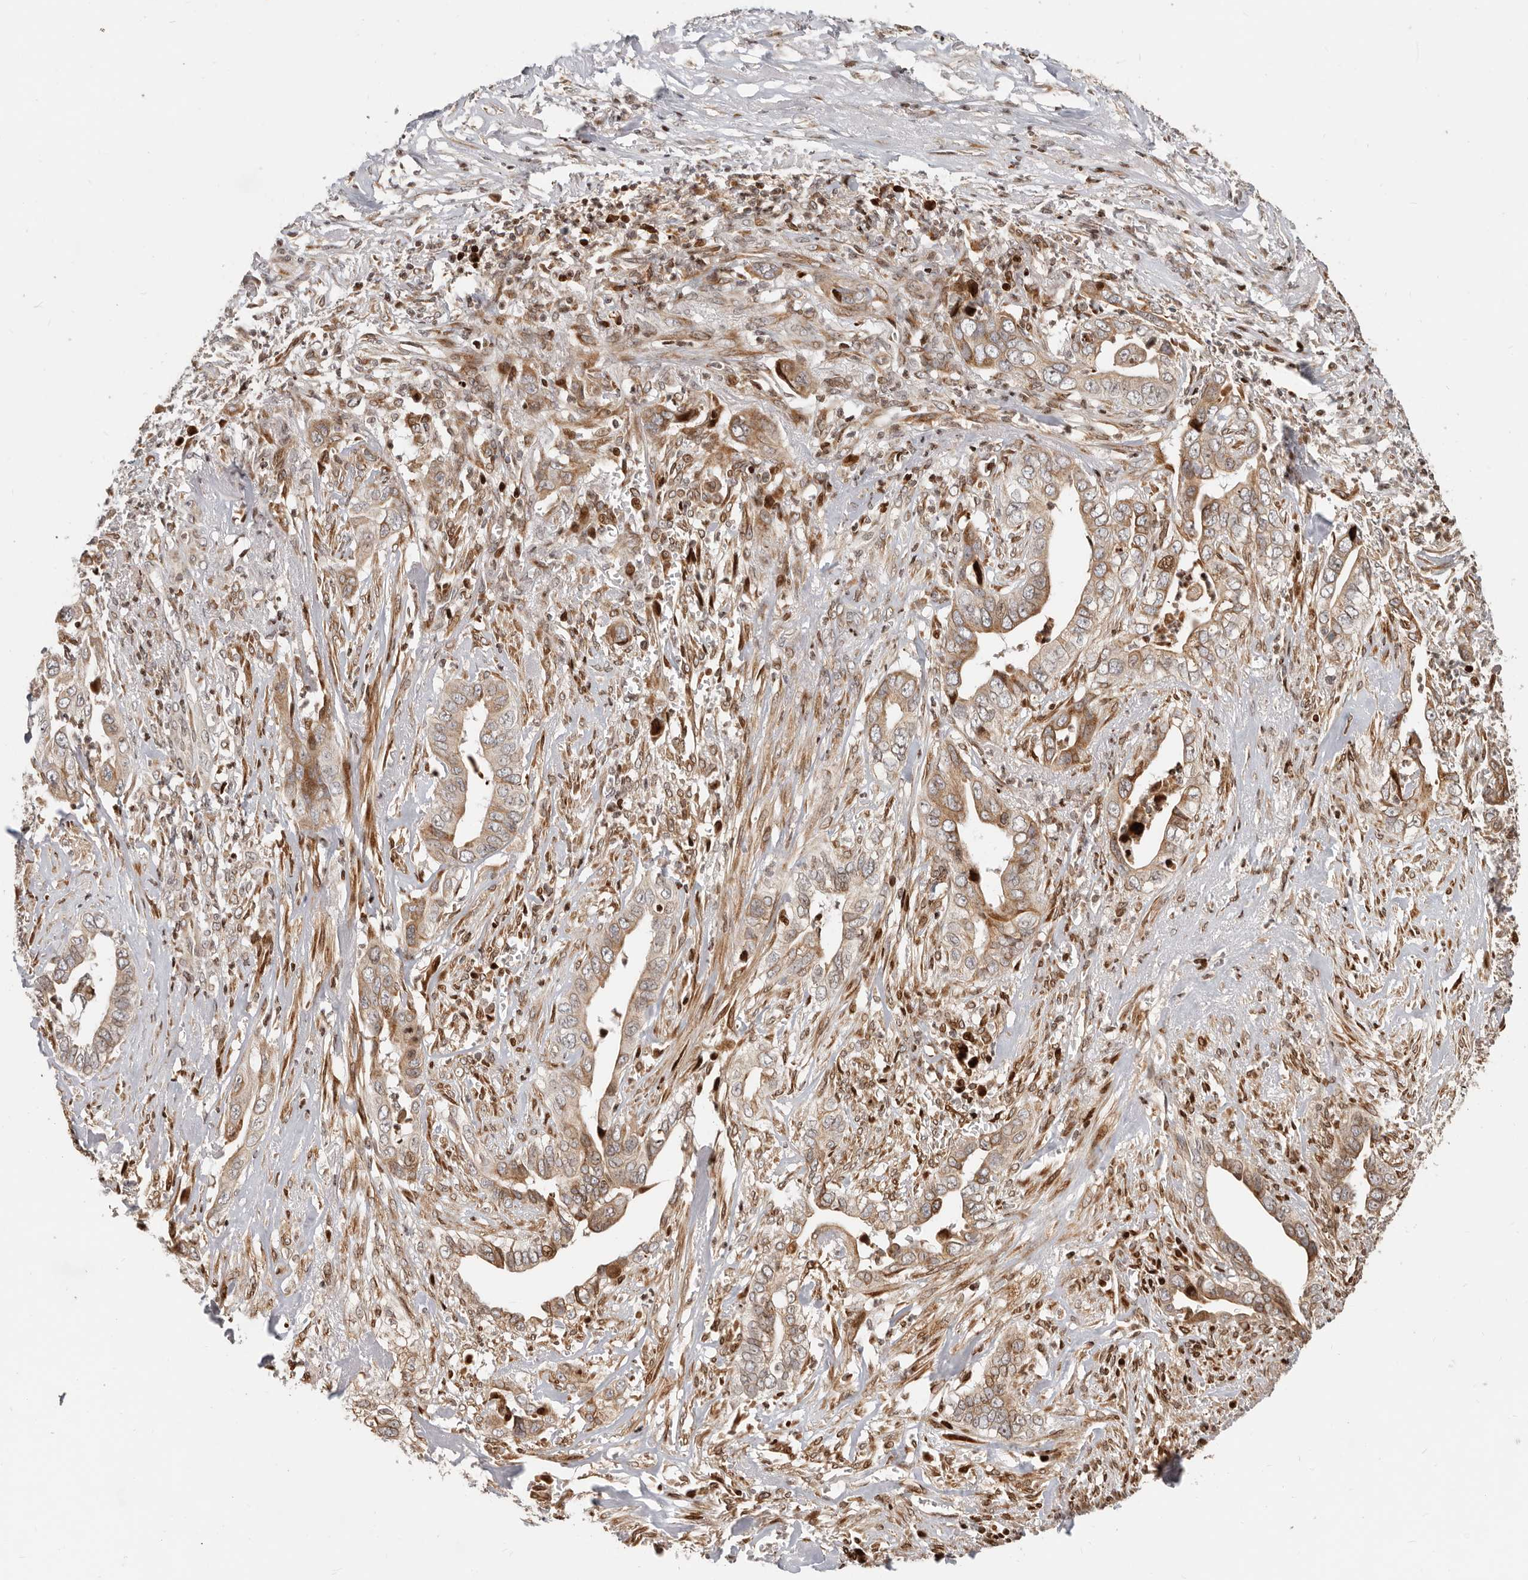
{"staining": {"intensity": "moderate", "quantity": "25%-75%", "location": "cytoplasmic/membranous"}, "tissue": "liver cancer", "cell_type": "Tumor cells", "image_type": "cancer", "snomed": [{"axis": "morphology", "description": "Cholangiocarcinoma"}, {"axis": "topography", "description": "Liver"}], "caption": "High-magnification brightfield microscopy of liver cancer (cholangiocarcinoma) stained with DAB (brown) and counterstained with hematoxylin (blue). tumor cells exhibit moderate cytoplasmic/membranous positivity is appreciated in approximately25%-75% of cells.", "gene": "TRIM4", "patient": {"sex": "female", "age": 79}}